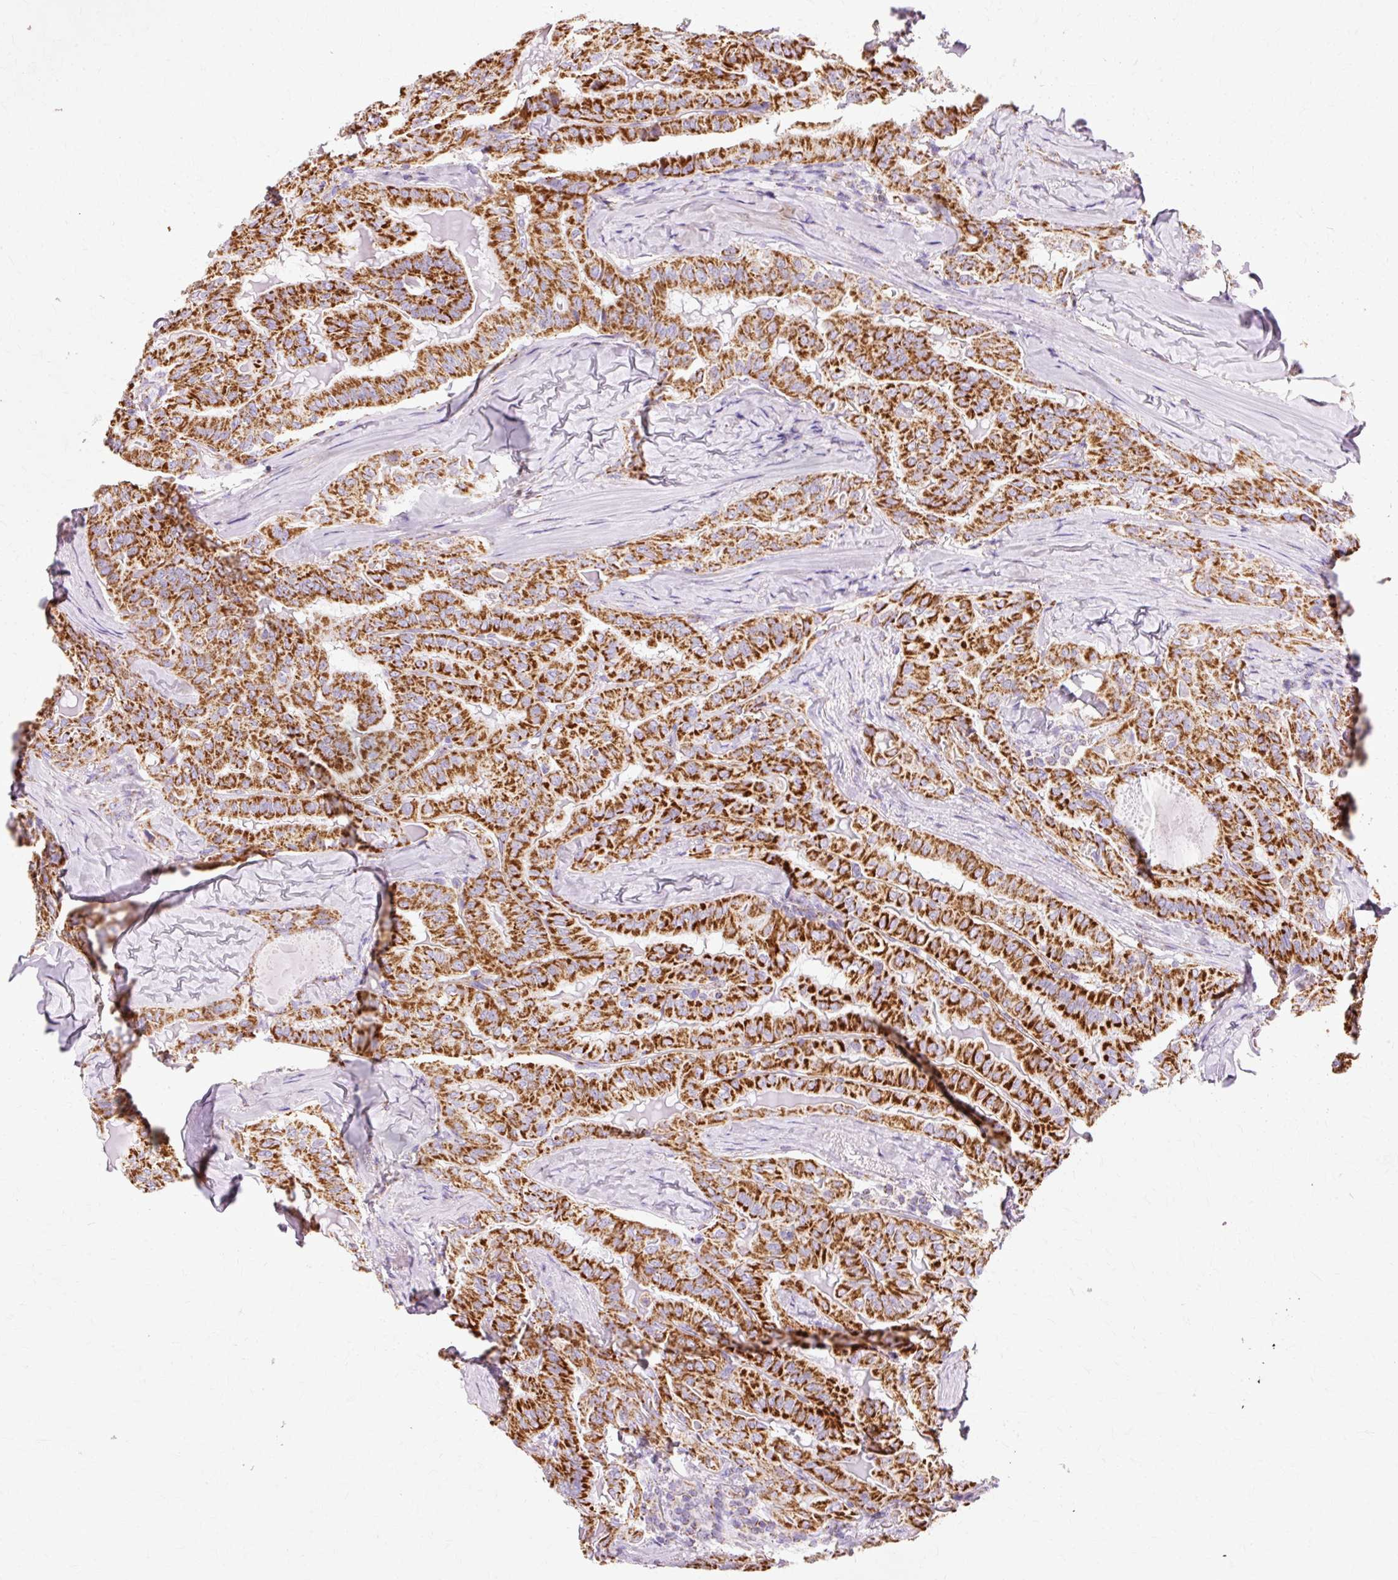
{"staining": {"intensity": "strong", "quantity": ">75%", "location": "cytoplasmic/membranous"}, "tissue": "thyroid cancer", "cell_type": "Tumor cells", "image_type": "cancer", "snomed": [{"axis": "morphology", "description": "Papillary adenocarcinoma, NOS"}, {"axis": "topography", "description": "Thyroid gland"}], "caption": "Immunohistochemistry (IHC) photomicrograph of neoplastic tissue: human thyroid cancer stained using immunohistochemistry (IHC) displays high levels of strong protein expression localized specifically in the cytoplasmic/membranous of tumor cells, appearing as a cytoplasmic/membranous brown color.", "gene": "ATP5PO", "patient": {"sex": "female", "age": 68}}